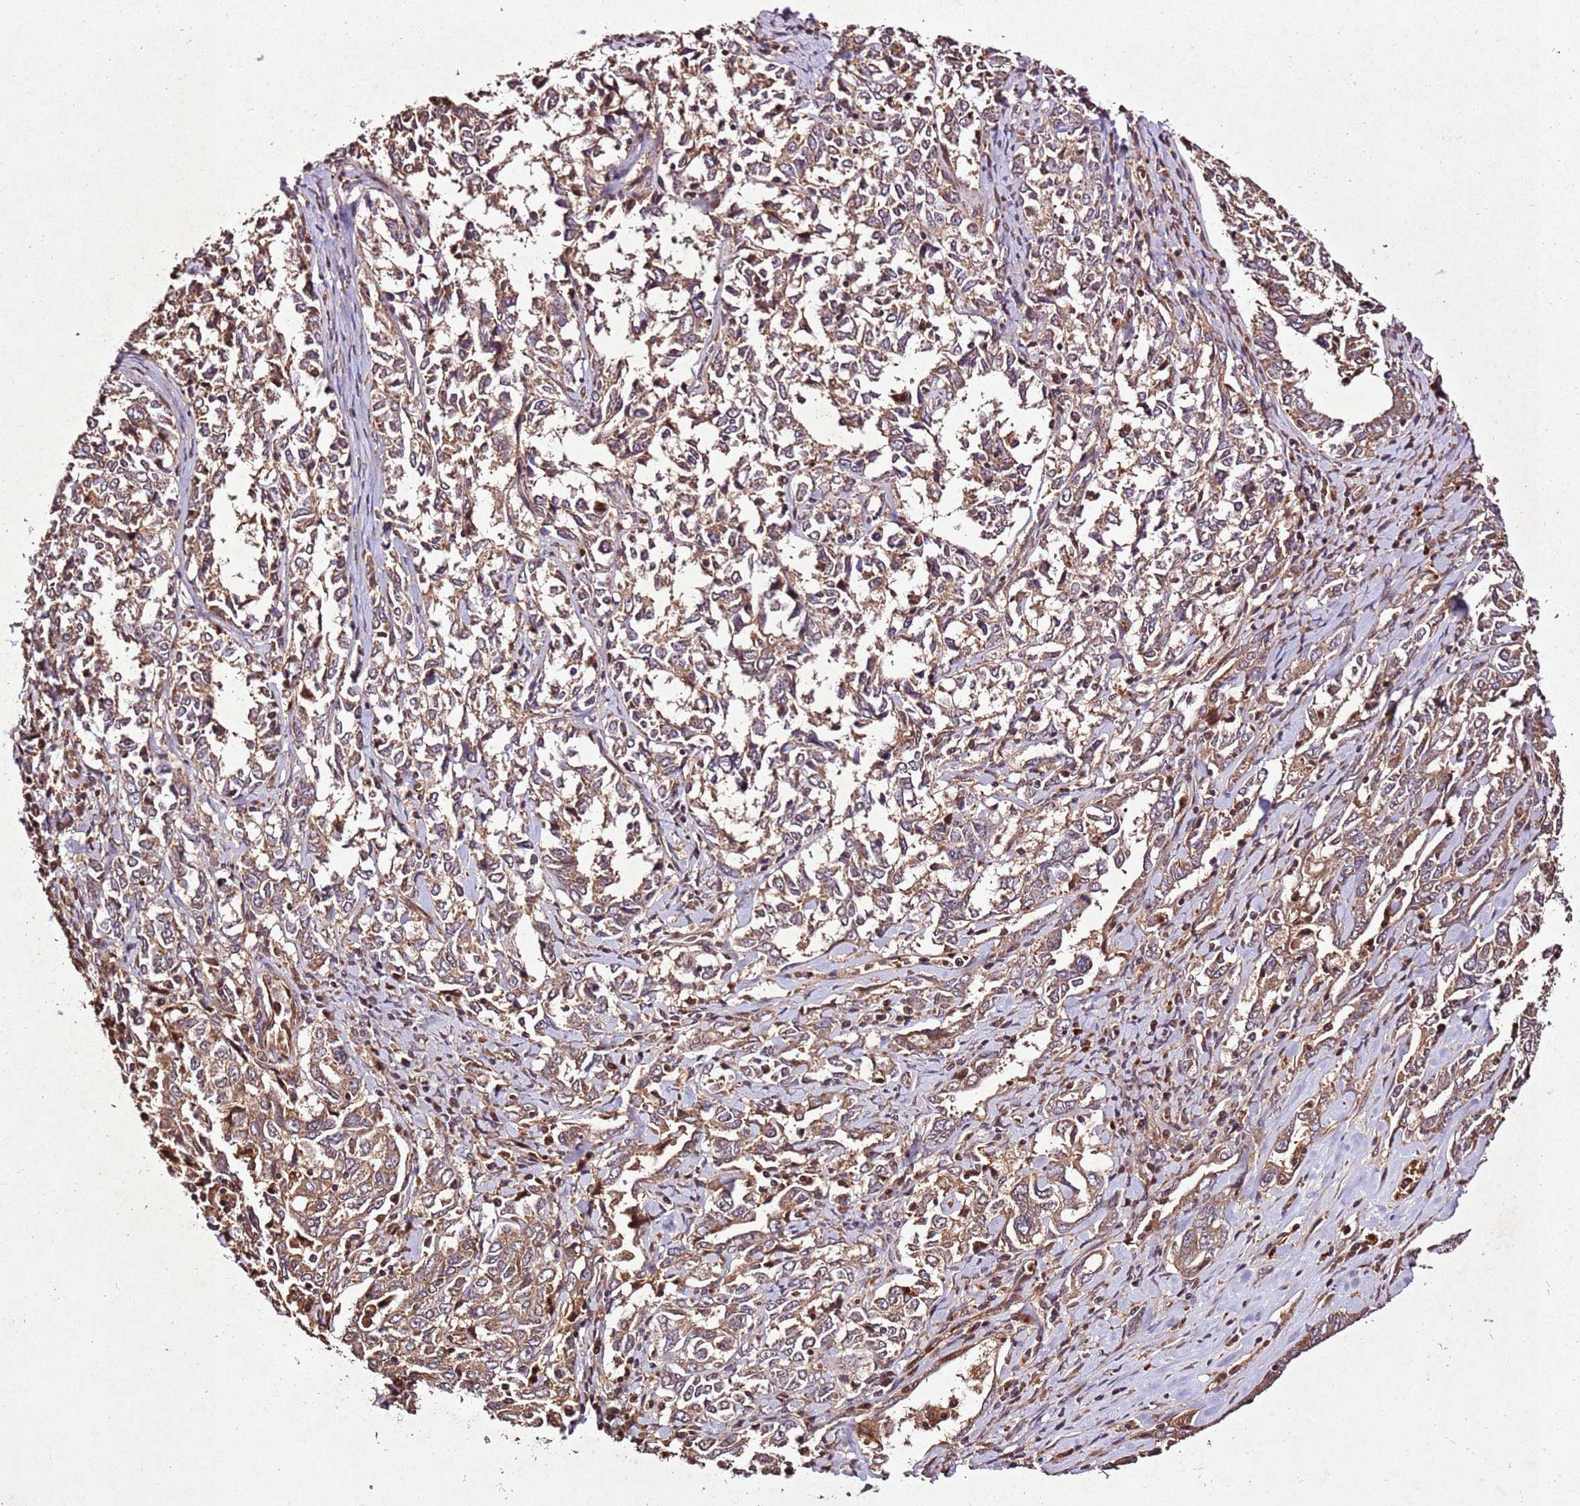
{"staining": {"intensity": "moderate", "quantity": ">75%", "location": "cytoplasmic/membranous"}, "tissue": "ovarian cancer", "cell_type": "Tumor cells", "image_type": "cancer", "snomed": [{"axis": "morphology", "description": "Carcinoma, endometroid"}, {"axis": "topography", "description": "Ovary"}], "caption": "This is a micrograph of immunohistochemistry (IHC) staining of ovarian cancer (endometroid carcinoma), which shows moderate positivity in the cytoplasmic/membranous of tumor cells.", "gene": "PTMA", "patient": {"sex": "female", "age": 62}}